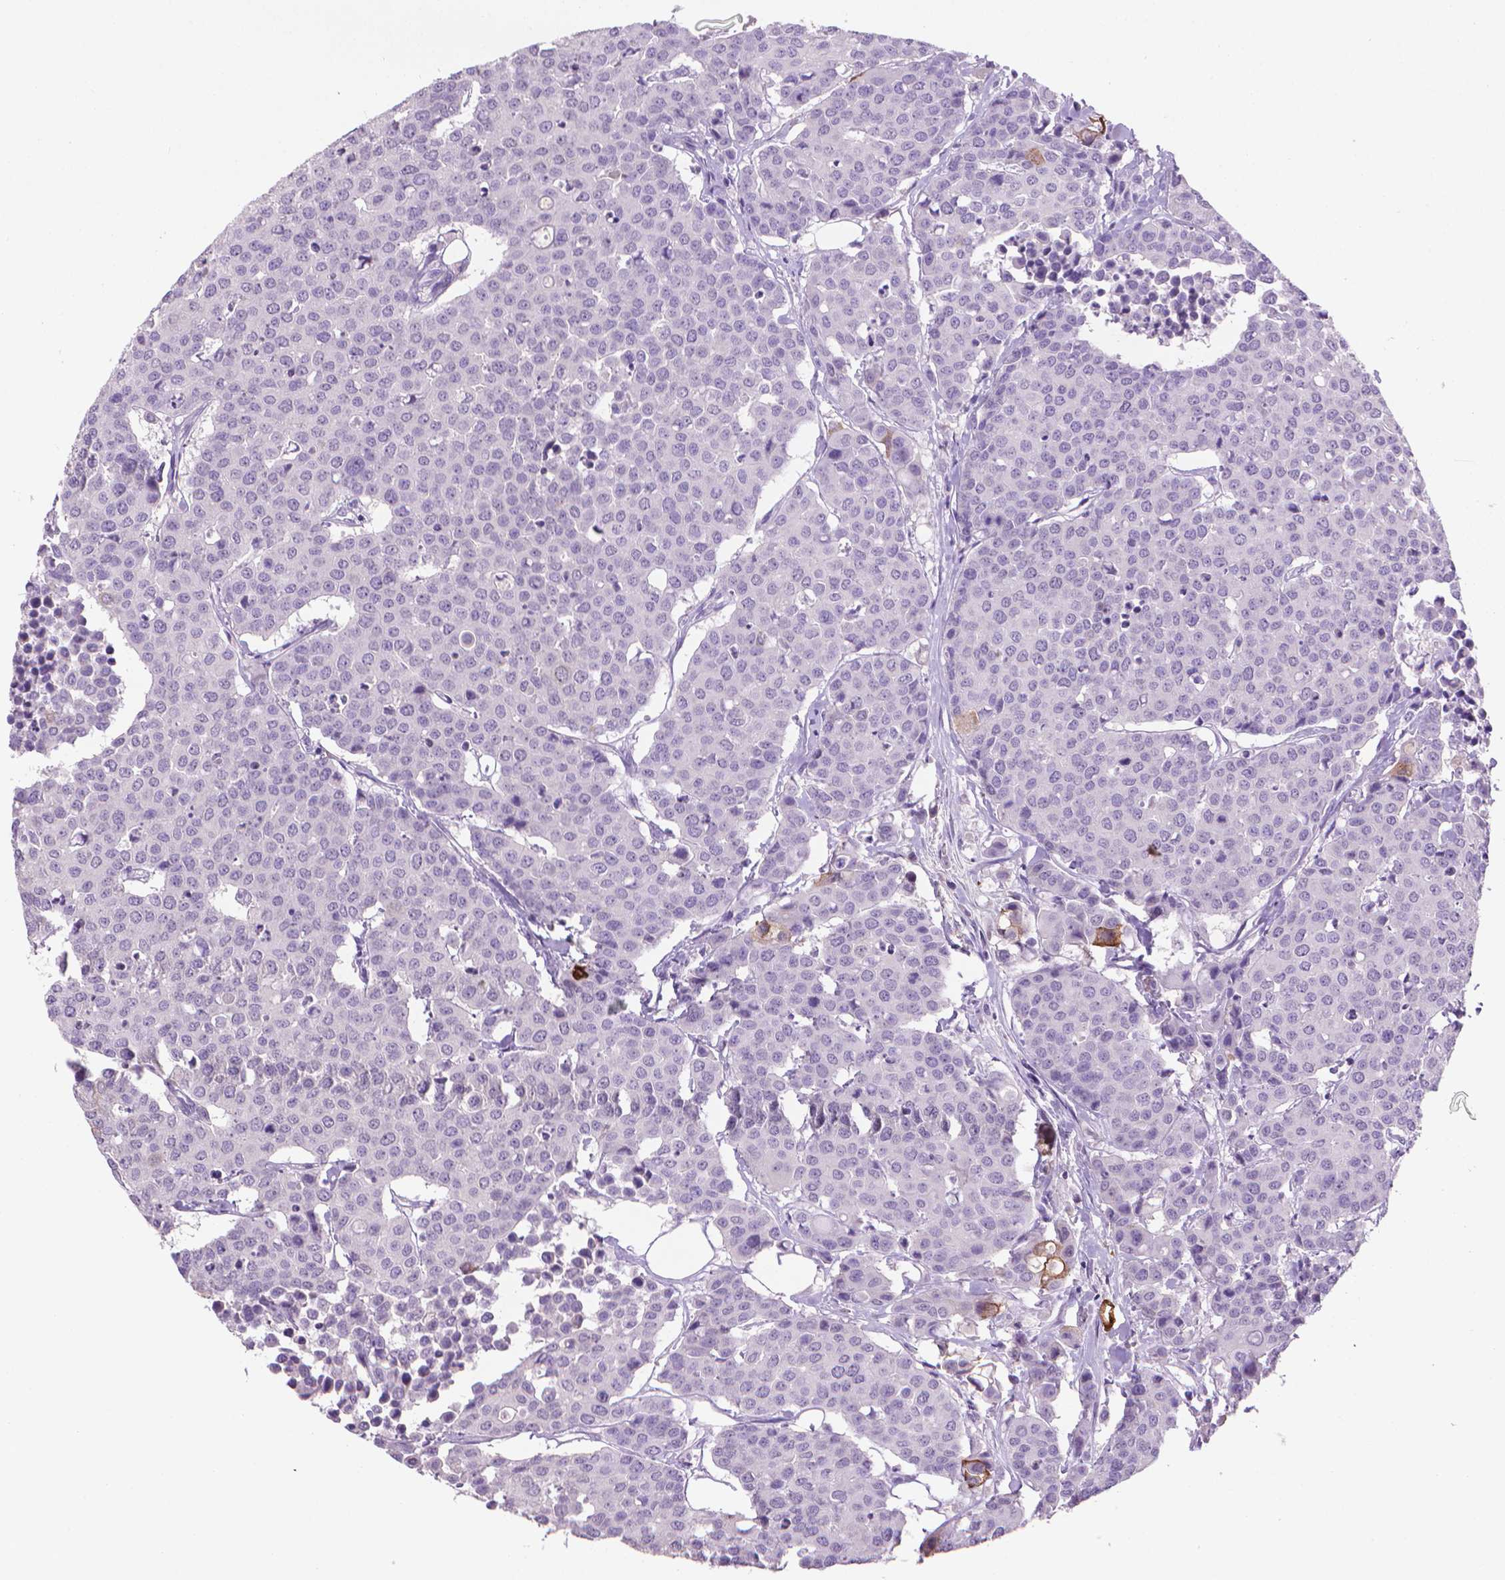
{"staining": {"intensity": "negative", "quantity": "none", "location": "none"}, "tissue": "carcinoid", "cell_type": "Tumor cells", "image_type": "cancer", "snomed": [{"axis": "morphology", "description": "Carcinoid, malignant, NOS"}, {"axis": "topography", "description": "Colon"}], "caption": "This is a histopathology image of immunohistochemistry (IHC) staining of malignant carcinoid, which shows no staining in tumor cells. (DAB immunohistochemistry (IHC) with hematoxylin counter stain).", "gene": "MUC1", "patient": {"sex": "male", "age": 81}}